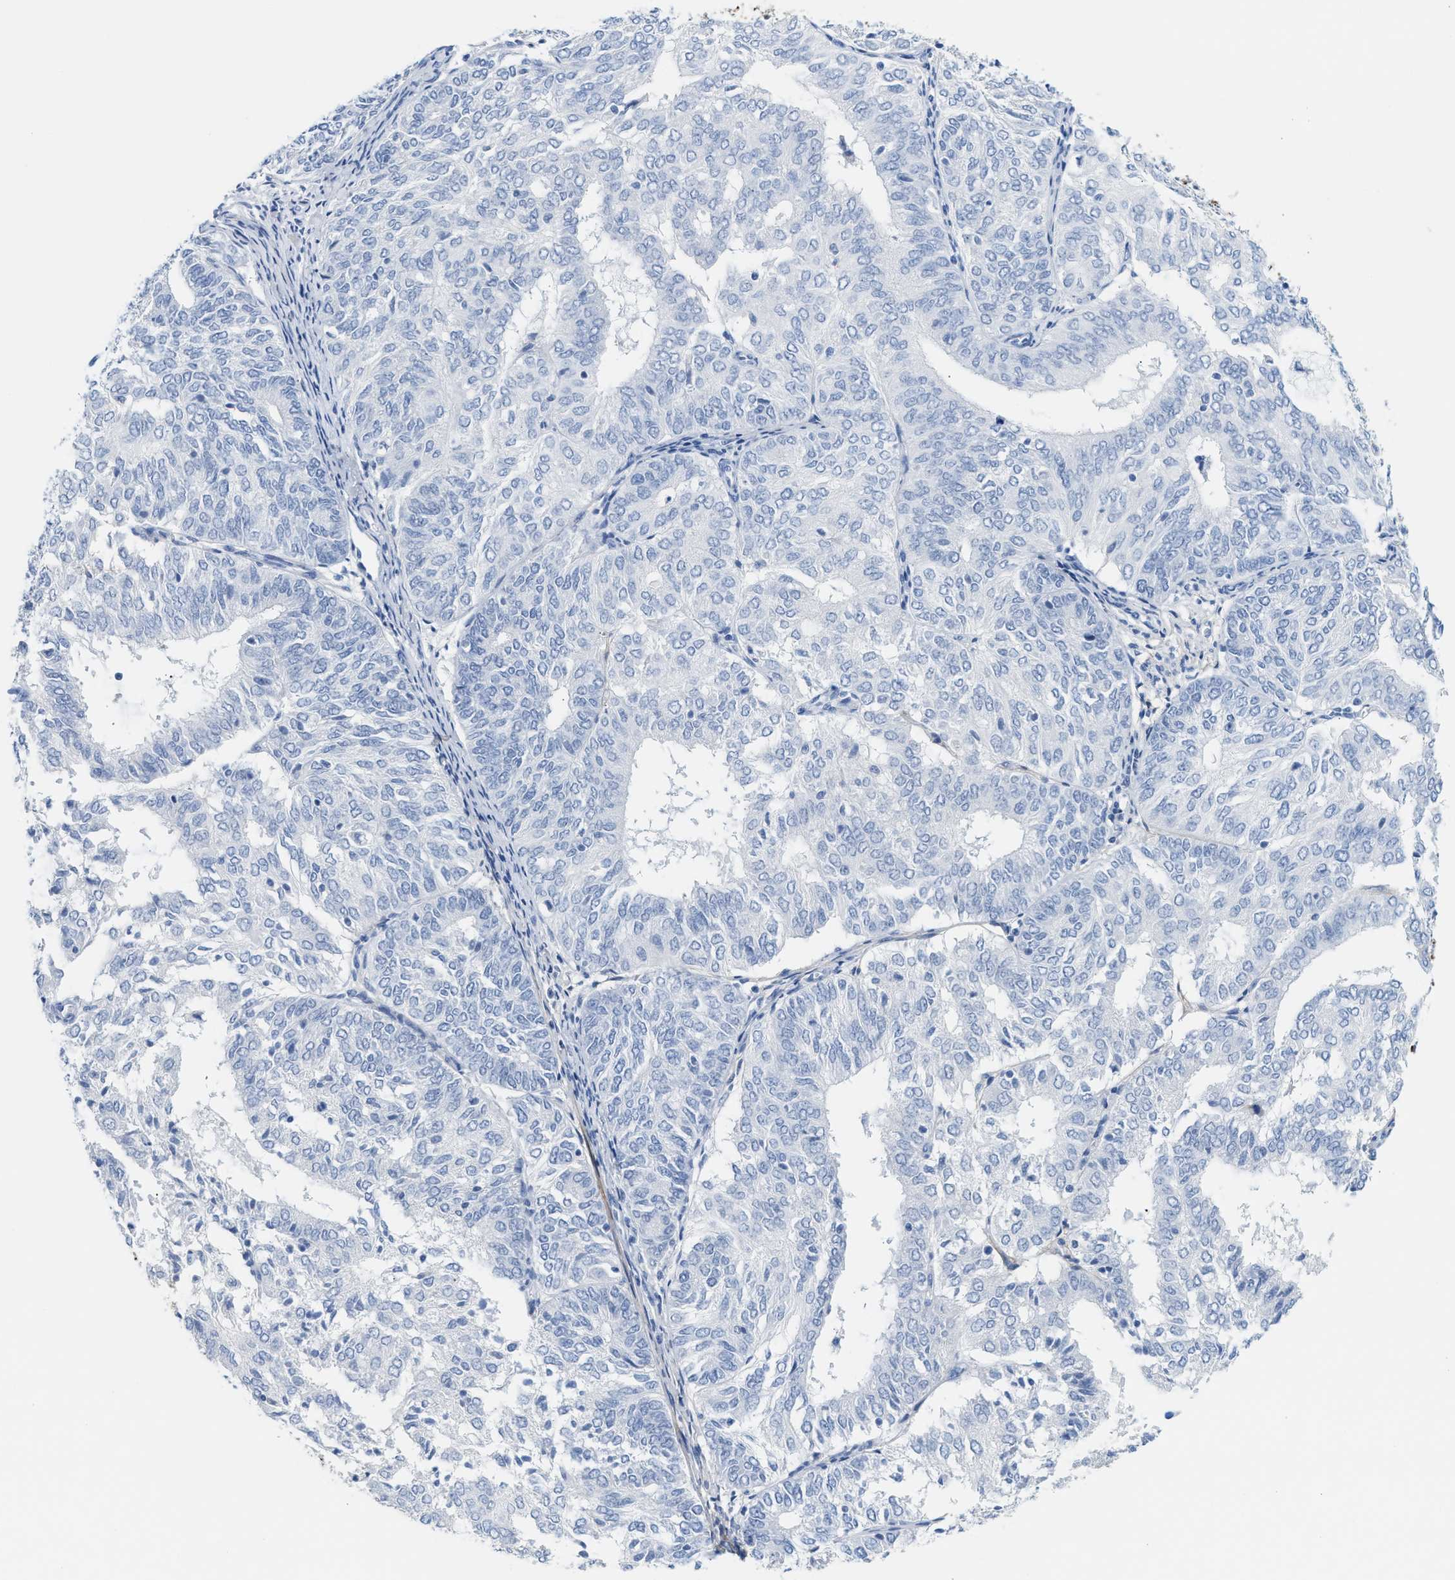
{"staining": {"intensity": "negative", "quantity": "none", "location": "none"}, "tissue": "endometrial cancer", "cell_type": "Tumor cells", "image_type": "cancer", "snomed": [{"axis": "morphology", "description": "Adenocarcinoma, NOS"}, {"axis": "topography", "description": "Uterus"}], "caption": "DAB immunohistochemical staining of human endometrial cancer (adenocarcinoma) shows no significant staining in tumor cells.", "gene": "TNR", "patient": {"sex": "female", "age": 60}}